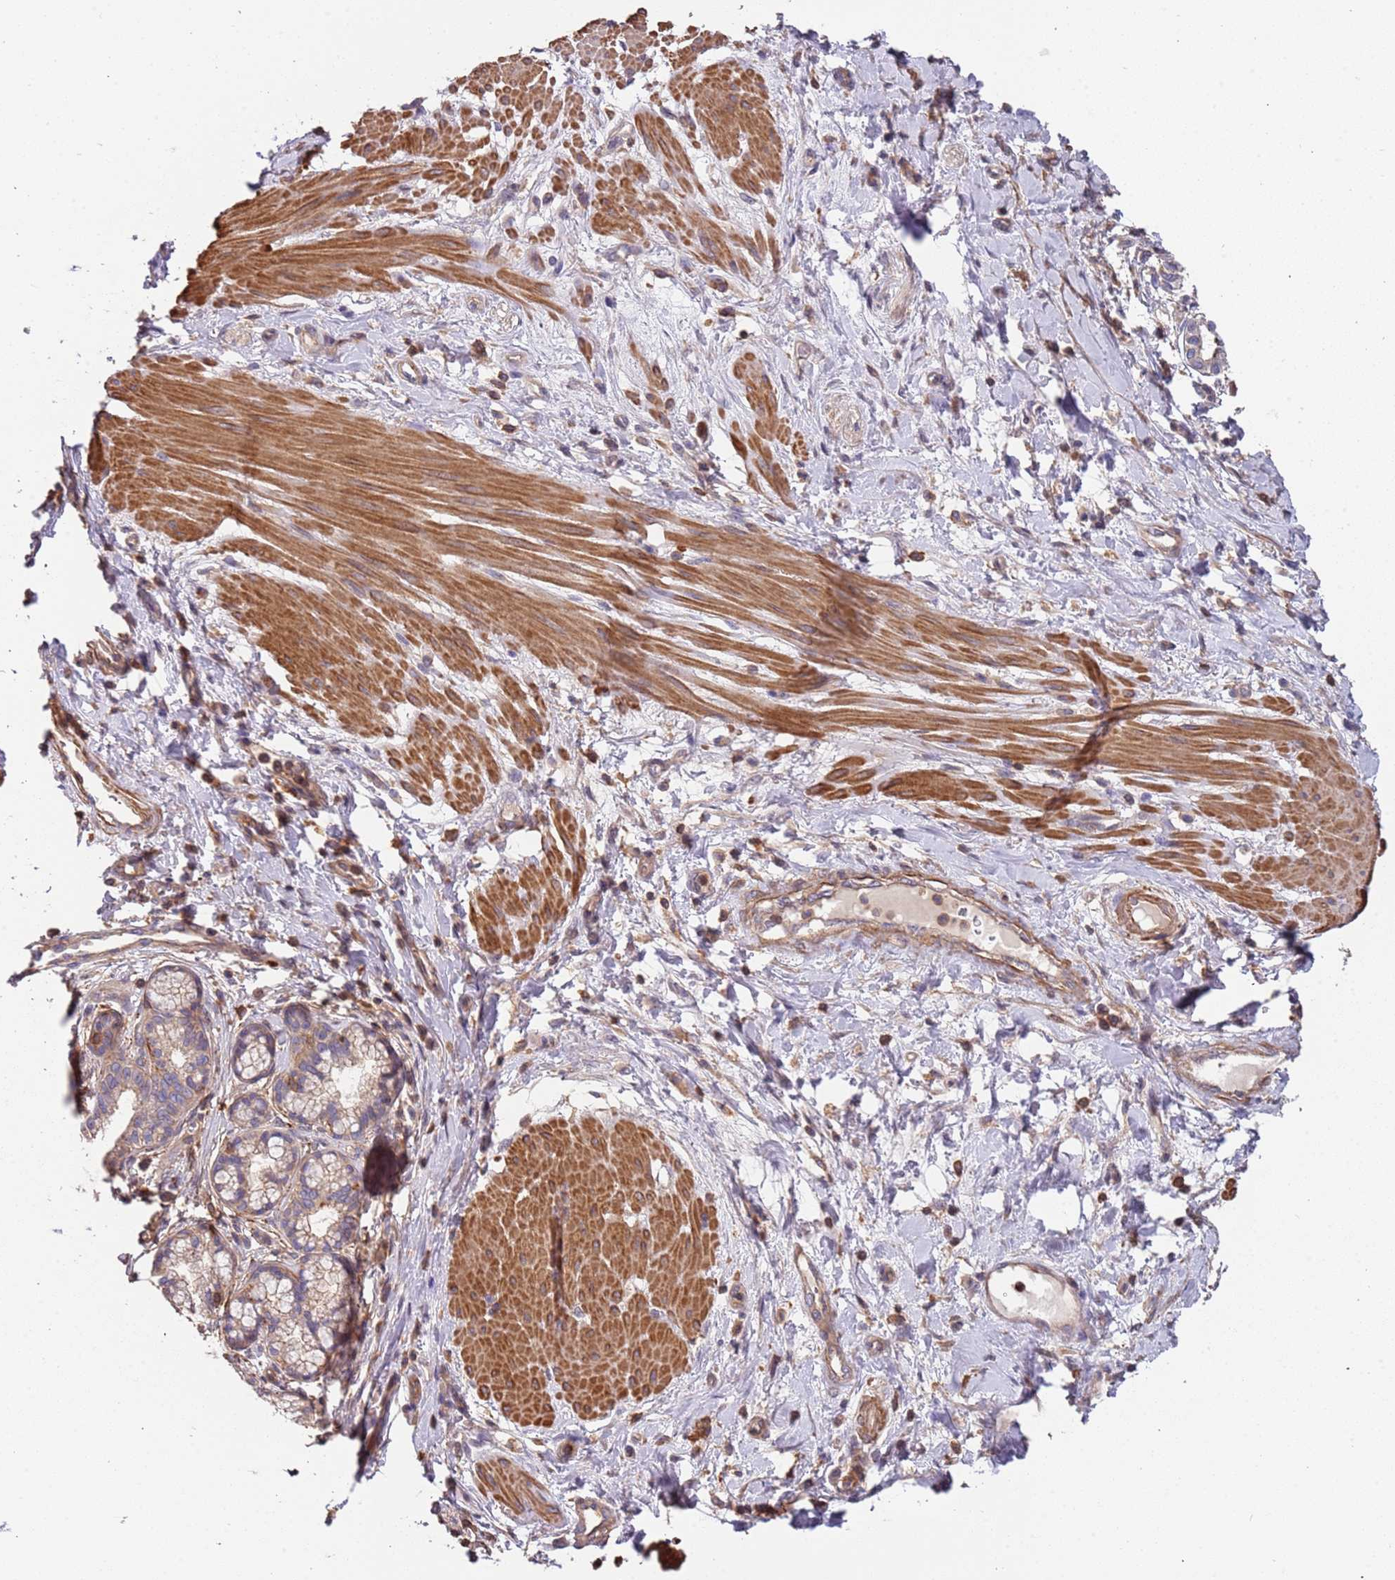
{"staining": {"intensity": "weak", "quantity": ">75%", "location": "cytoplasmic/membranous"}, "tissue": "pancreatic cancer", "cell_type": "Tumor cells", "image_type": "cancer", "snomed": [{"axis": "morphology", "description": "Adenocarcinoma, NOS"}, {"axis": "topography", "description": "Pancreas"}], "caption": "Tumor cells exhibit weak cytoplasmic/membranous staining in approximately >75% of cells in pancreatic adenocarcinoma. (Brightfield microscopy of DAB IHC at high magnification).", "gene": "SYT4", "patient": {"sex": "male", "age": 72}}